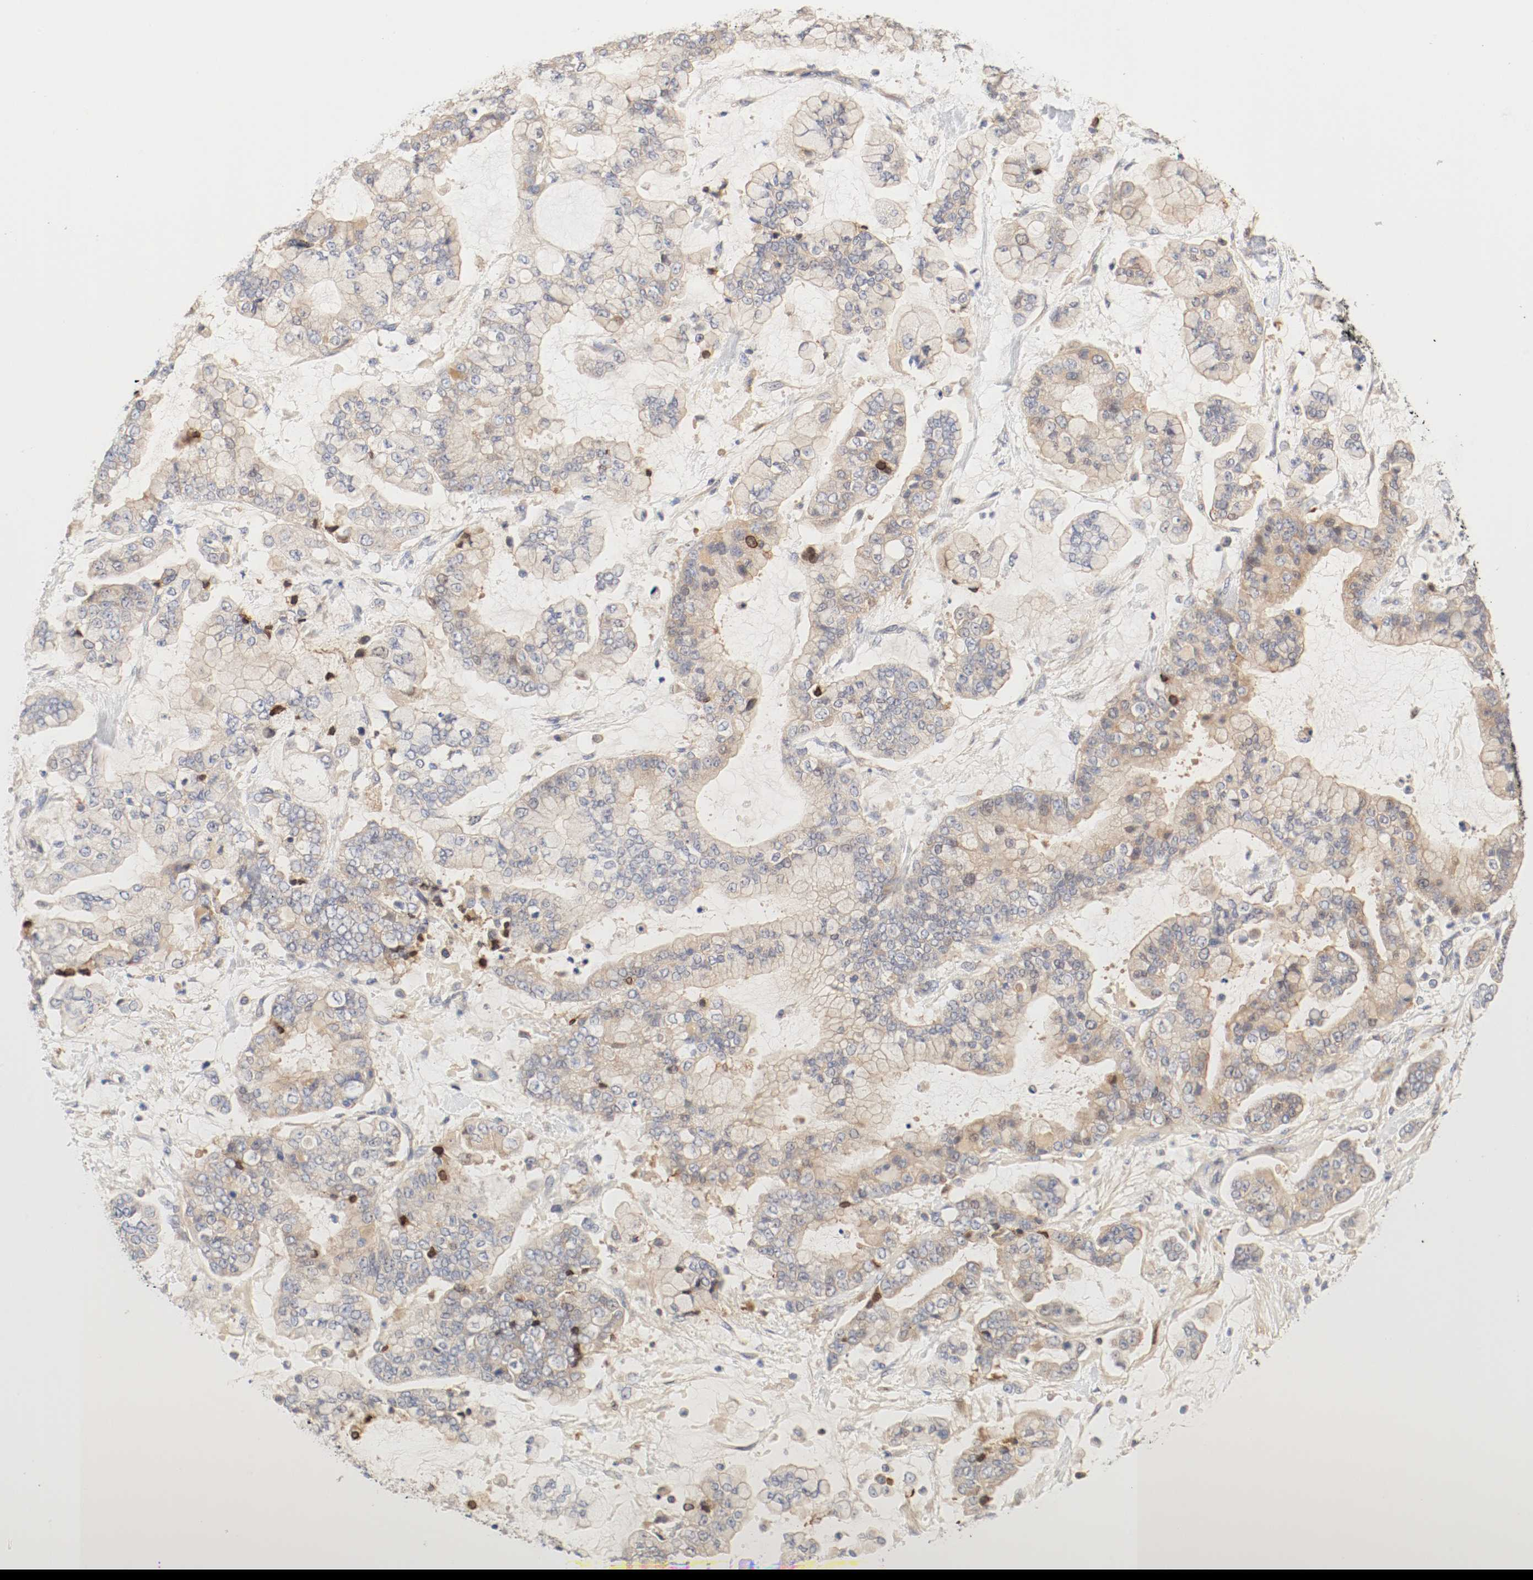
{"staining": {"intensity": "moderate", "quantity": ">75%", "location": "cytoplasmic/membranous"}, "tissue": "stomach cancer", "cell_type": "Tumor cells", "image_type": "cancer", "snomed": [{"axis": "morphology", "description": "Normal tissue, NOS"}, {"axis": "morphology", "description": "Adenocarcinoma, NOS"}, {"axis": "topography", "description": "Stomach, upper"}, {"axis": "topography", "description": "Stomach"}], "caption": "Moderate cytoplasmic/membranous expression for a protein is seen in approximately >75% of tumor cells of stomach adenocarcinoma using immunohistochemistry.", "gene": "GIT1", "patient": {"sex": "male", "age": 76}}